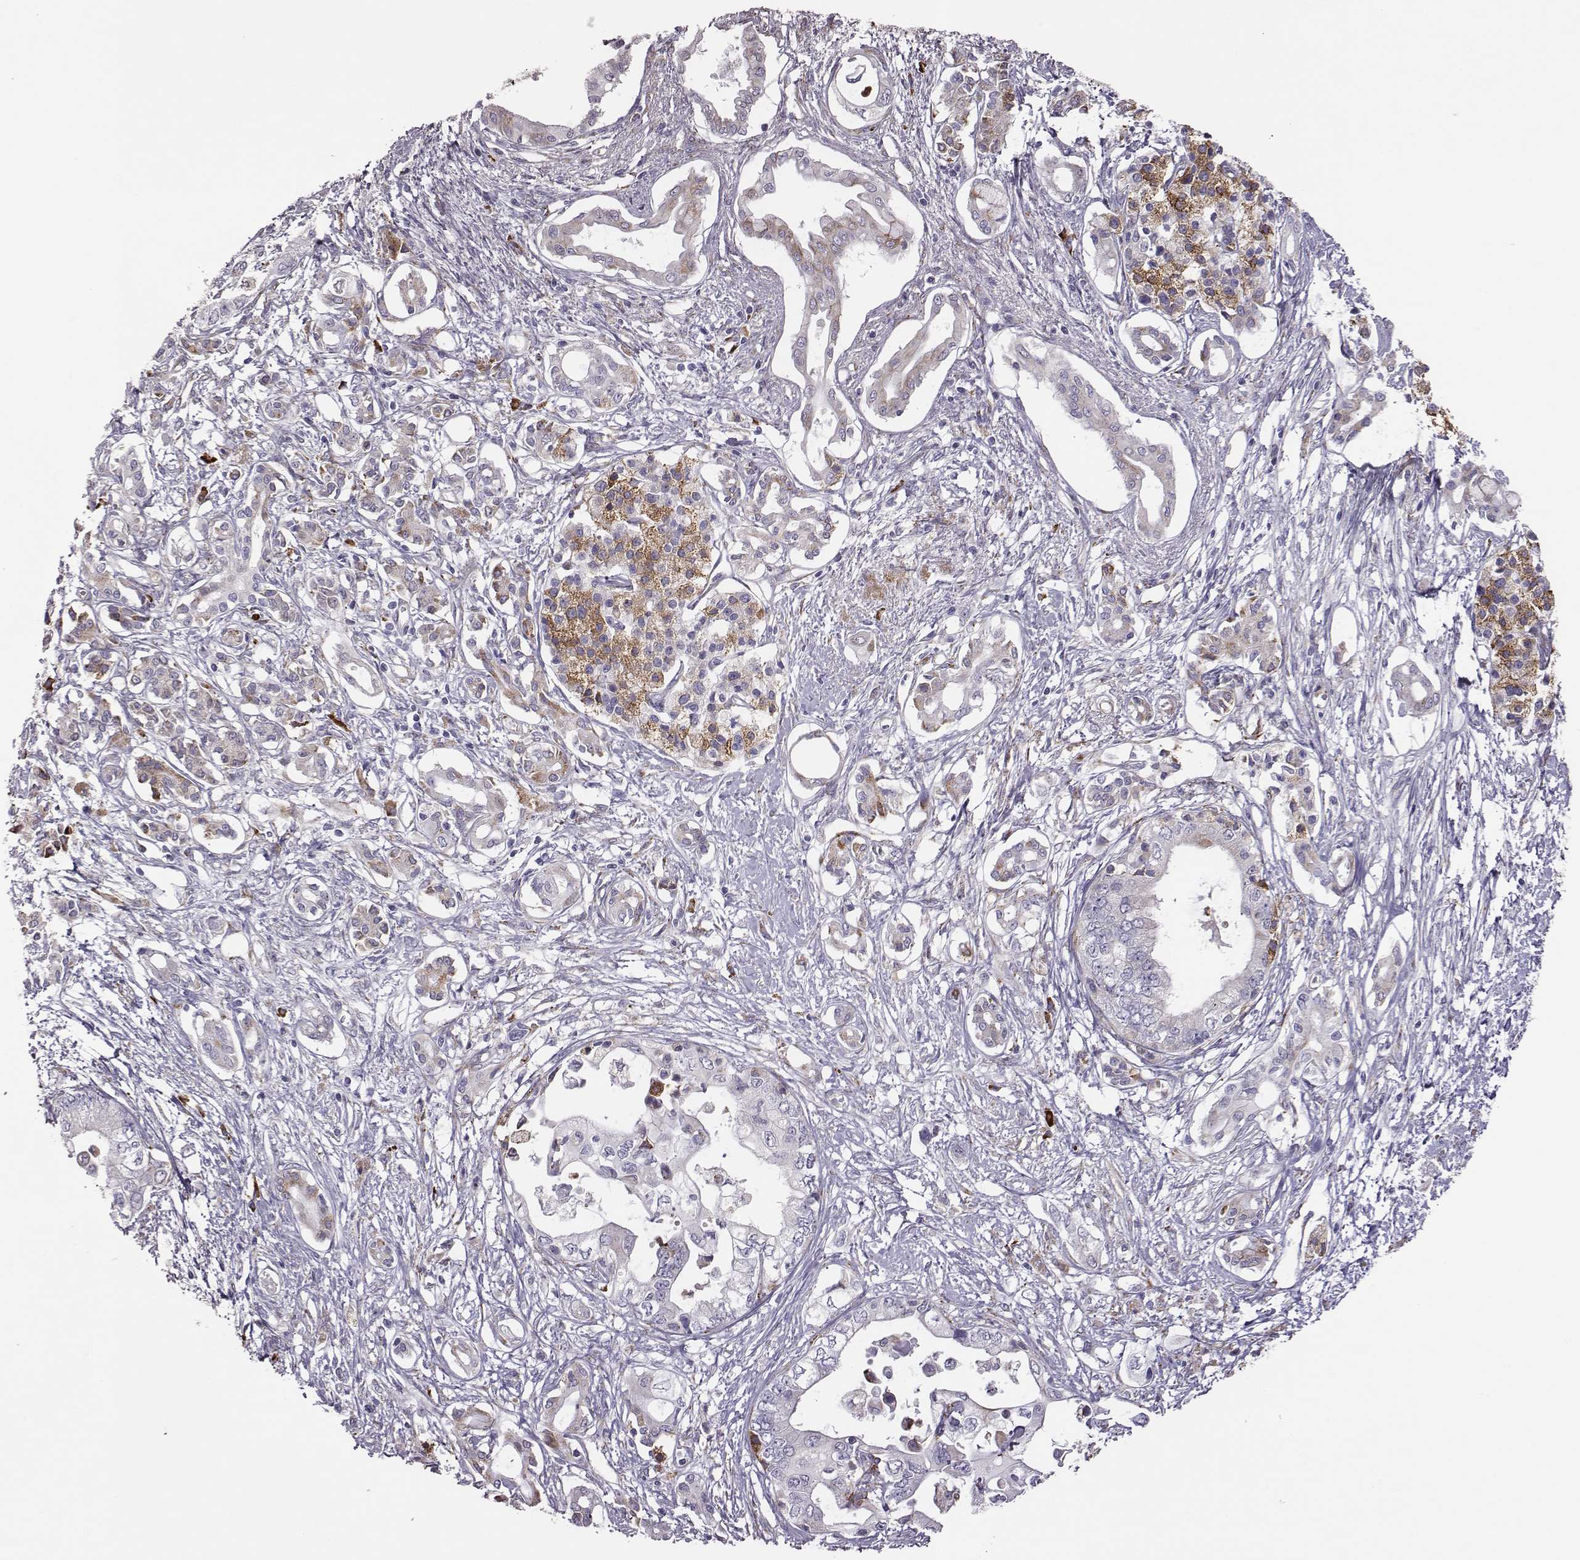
{"staining": {"intensity": "negative", "quantity": "none", "location": "none"}, "tissue": "pancreatic cancer", "cell_type": "Tumor cells", "image_type": "cancer", "snomed": [{"axis": "morphology", "description": "Adenocarcinoma, NOS"}, {"axis": "topography", "description": "Pancreas"}], "caption": "Immunohistochemistry (IHC) photomicrograph of neoplastic tissue: human pancreatic cancer stained with DAB (3,3'-diaminobenzidine) demonstrates no significant protein positivity in tumor cells.", "gene": "SELENOI", "patient": {"sex": "female", "age": 63}}